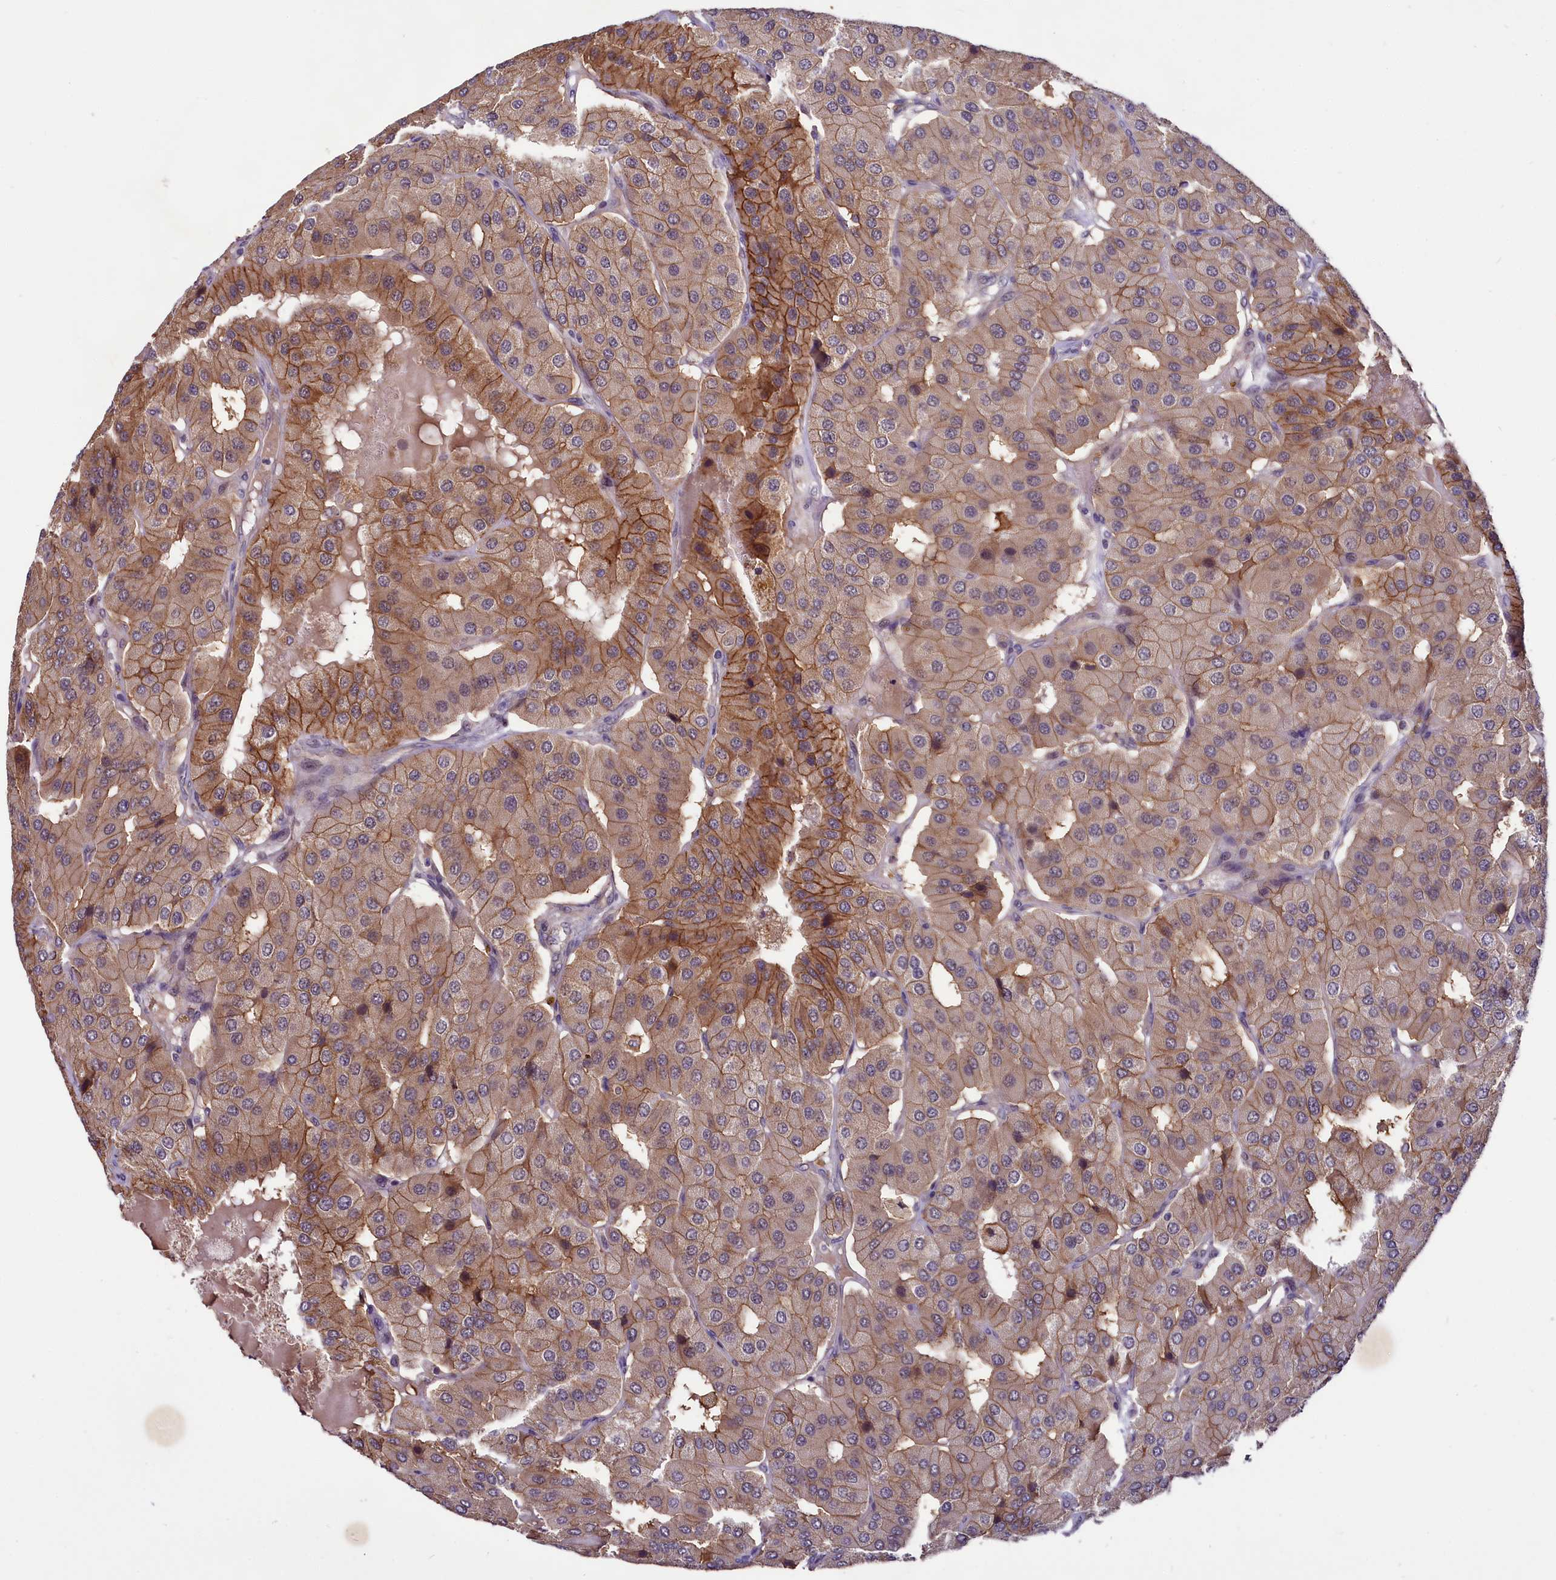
{"staining": {"intensity": "moderate", "quantity": ">75%", "location": "cytoplasmic/membranous"}, "tissue": "parathyroid gland", "cell_type": "Glandular cells", "image_type": "normal", "snomed": [{"axis": "morphology", "description": "Normal tissue, NOS"}, {"axis": "morphology", "description": "Adenoma, NOS"}, {"axis": "topography", "description": "Parathyroid gland"}], "caption": "A micrograph showing moderate cytoplasmic/membranous positivity in approximately >75% of glandular cells in unremarkable parathyroid gland, as visualized by brown immunohistochemical staining.", "gene": "UBE3A", "patient": {"sex": "female", "age": 86}}